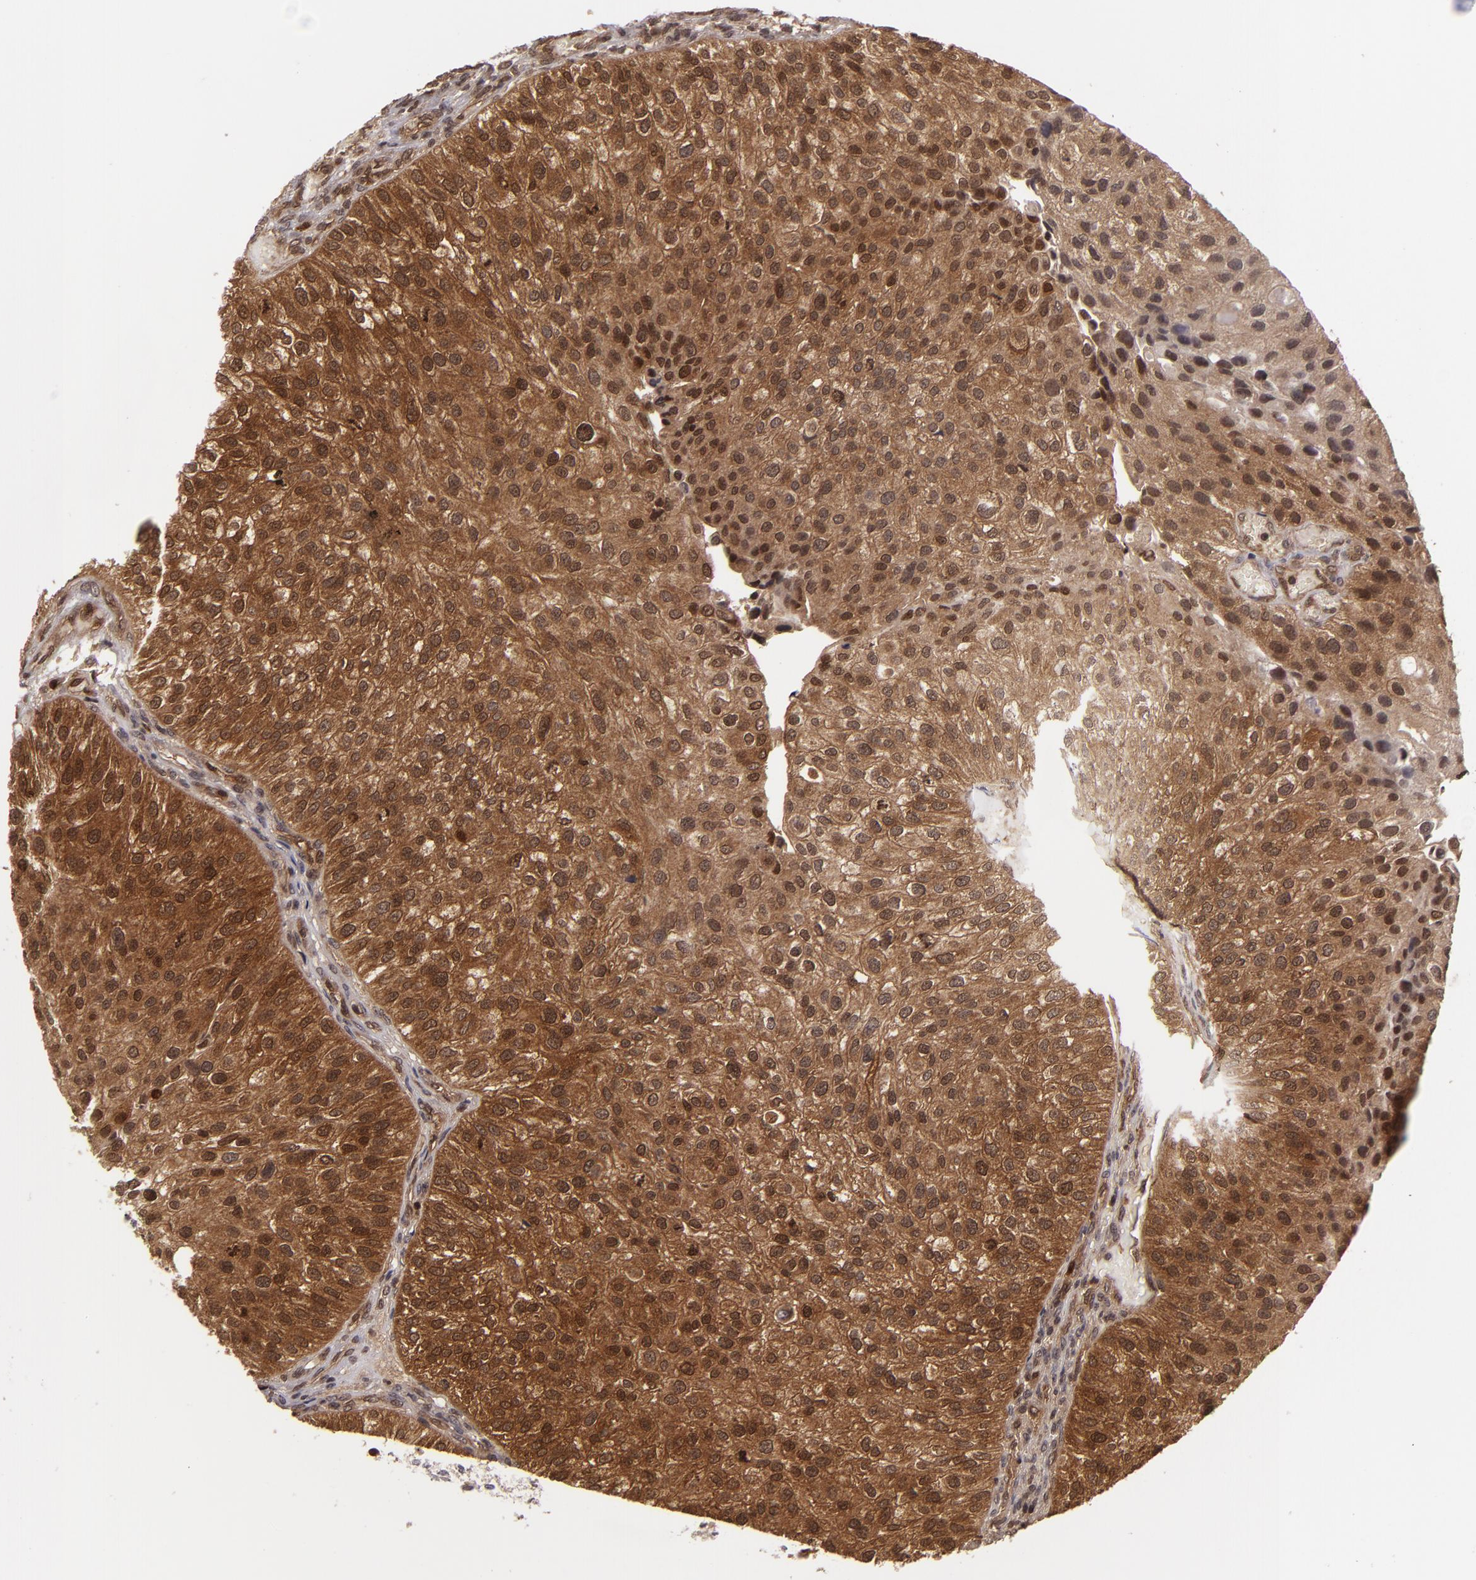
{"staining": {"intensity": "strong", "quantity": ">75%", "location": "cytoplasmic/membranous,nuclear"}, "tissue": "urothelial cancer", "cell_type": "Tumor cells", "image_type": "cancer", "snomed": [{"axis": "morphology", "description": "Urothelial carcinoma, Low grade"}, {"axis": "topography", "description": "Urinary bladder"}], "caption": "Immunohistochemistry (IHC) (DAB) staining of low-grade urothelial carcinoma displays strong cytoplasmic/membranous and nuclear protein positivity in about >75% of tumor cells.", "gene": "ZBTB33", "patient": {"sex": "female", "age": 89}}